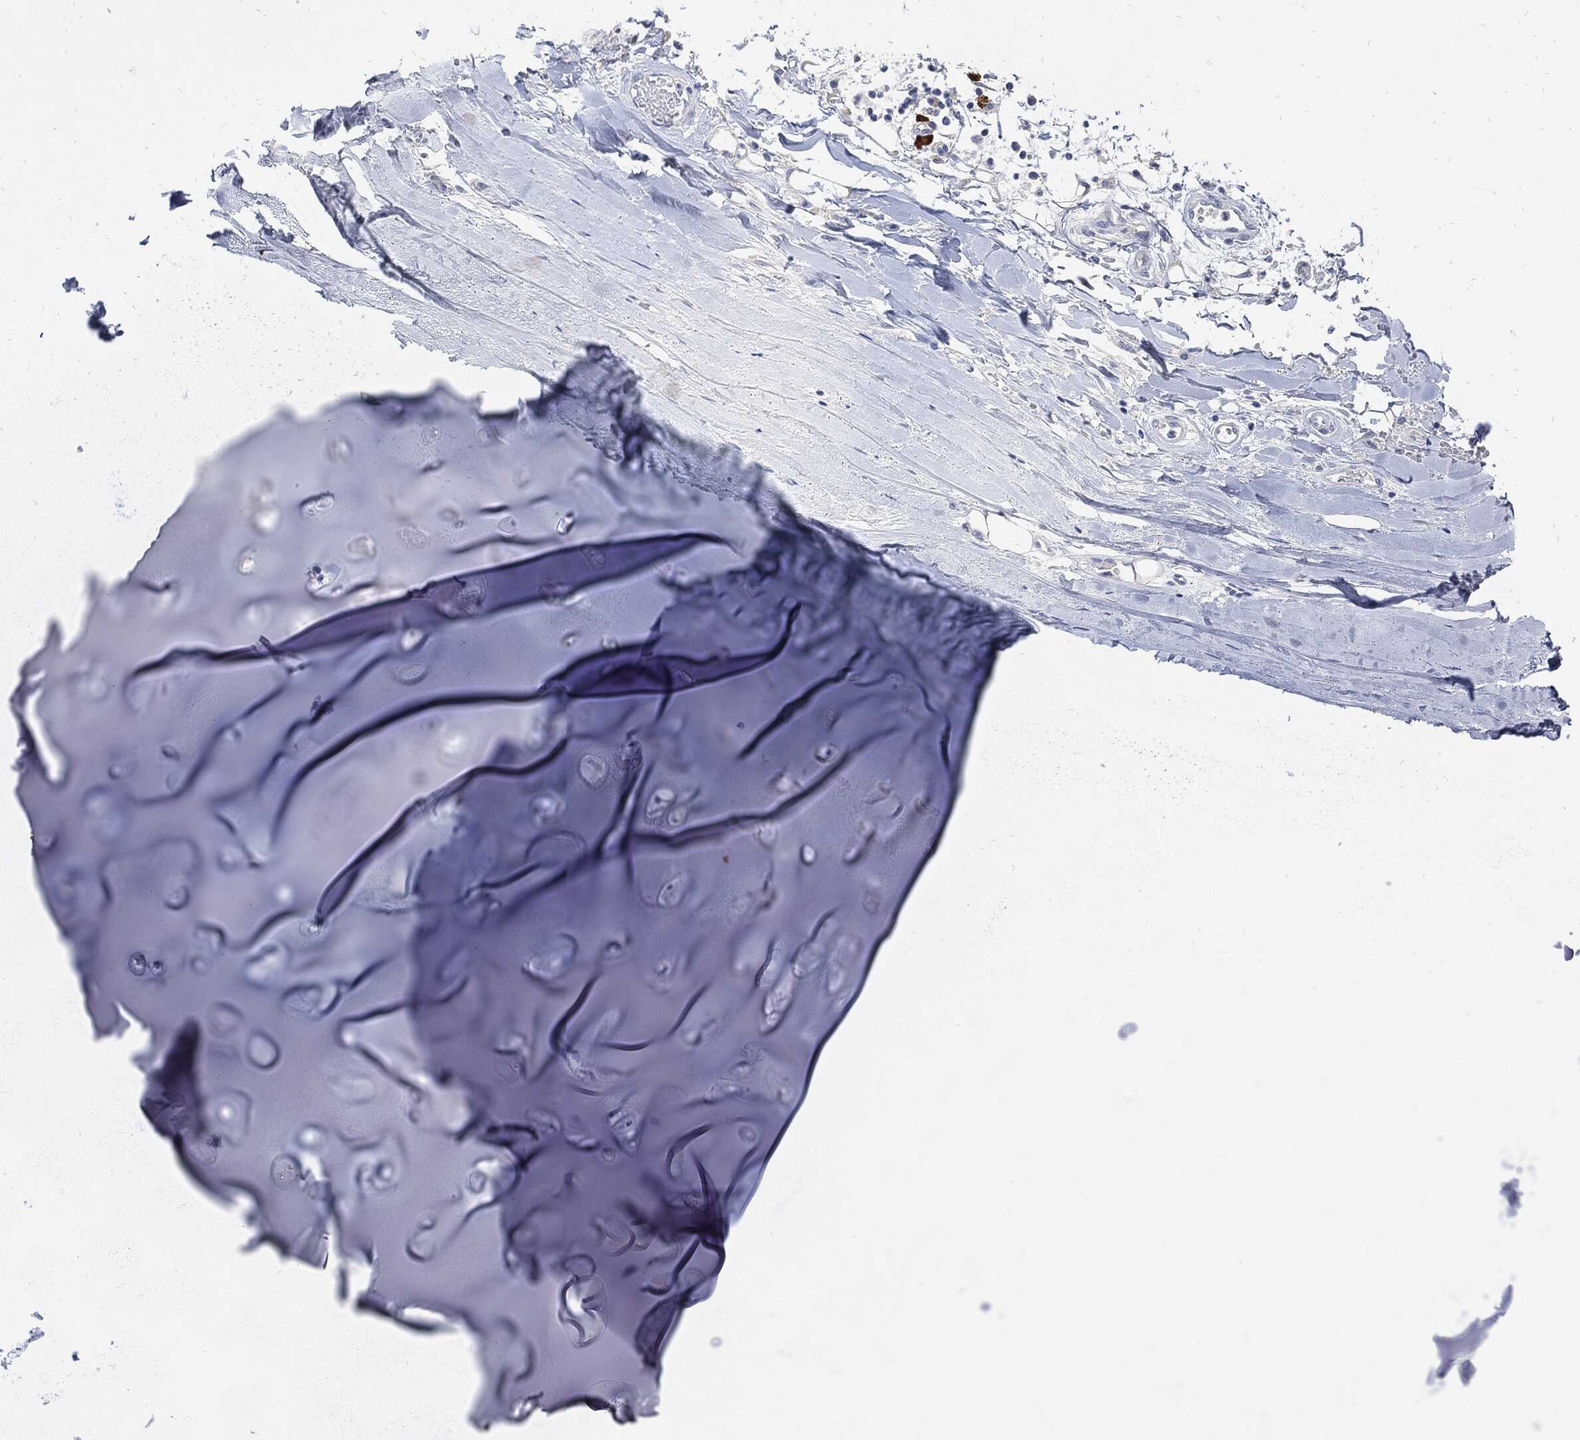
{"staining": {"intensity": "negative", "quantity": "none", "location": "none"}, "tissue": "adipose tissue", "cell_type": "Adipocytes", "image_type": "normal", "snomed": [{"axis": "morphology", "description": "Normal tissue, NOS"}, {"axis": "topography", "description": "Cartilage tissue"}], "caption": "This is a image of immunohistochemistry (IHC) staining of benign adipose tissue, which shows no expression in adipocytes.", "gene": "CPE", "patient": {"sex": "male", "age": 81}}